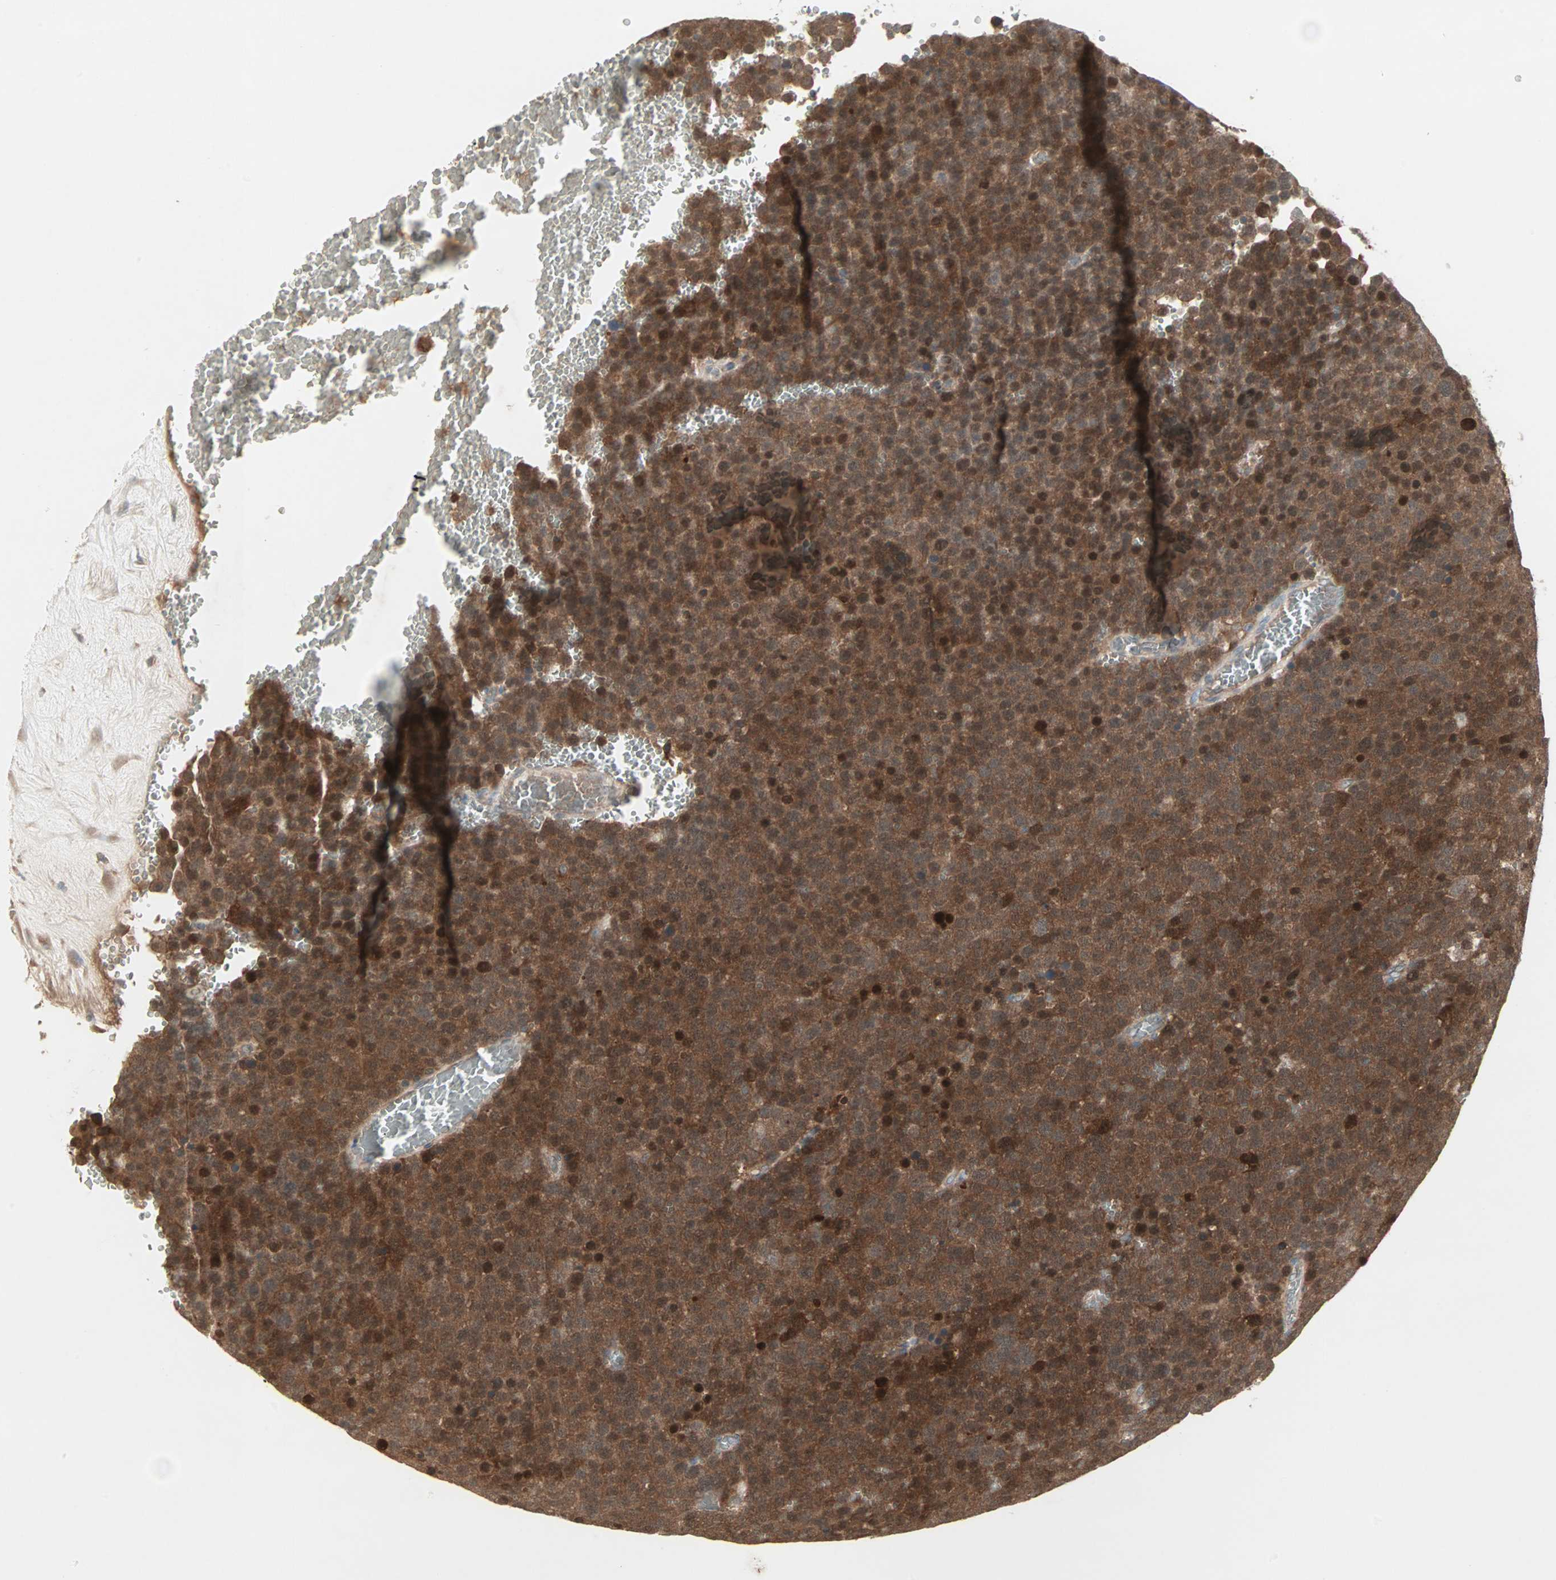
{"staining": {"intensity": "strong", "quantity": ">75%", "location": "cytoplasmic/membranous,nuclear"}, "tissue": "testis cancer", "cell_type": "Tumor cells", "image_type": "cancer", "snomed": [{"axis": "morphology", "description": "Seminoma, NOS"}, {"axis": "topography", "description": "Testis"}], "caption": "Testis seminoma stained for a protein displays strong cytoplasmic/membranous and nuclear positivity in tumor cells.", "gene": "JMJD7-PLA2G4B", "patient": {"sex": "male", "age": 71}}